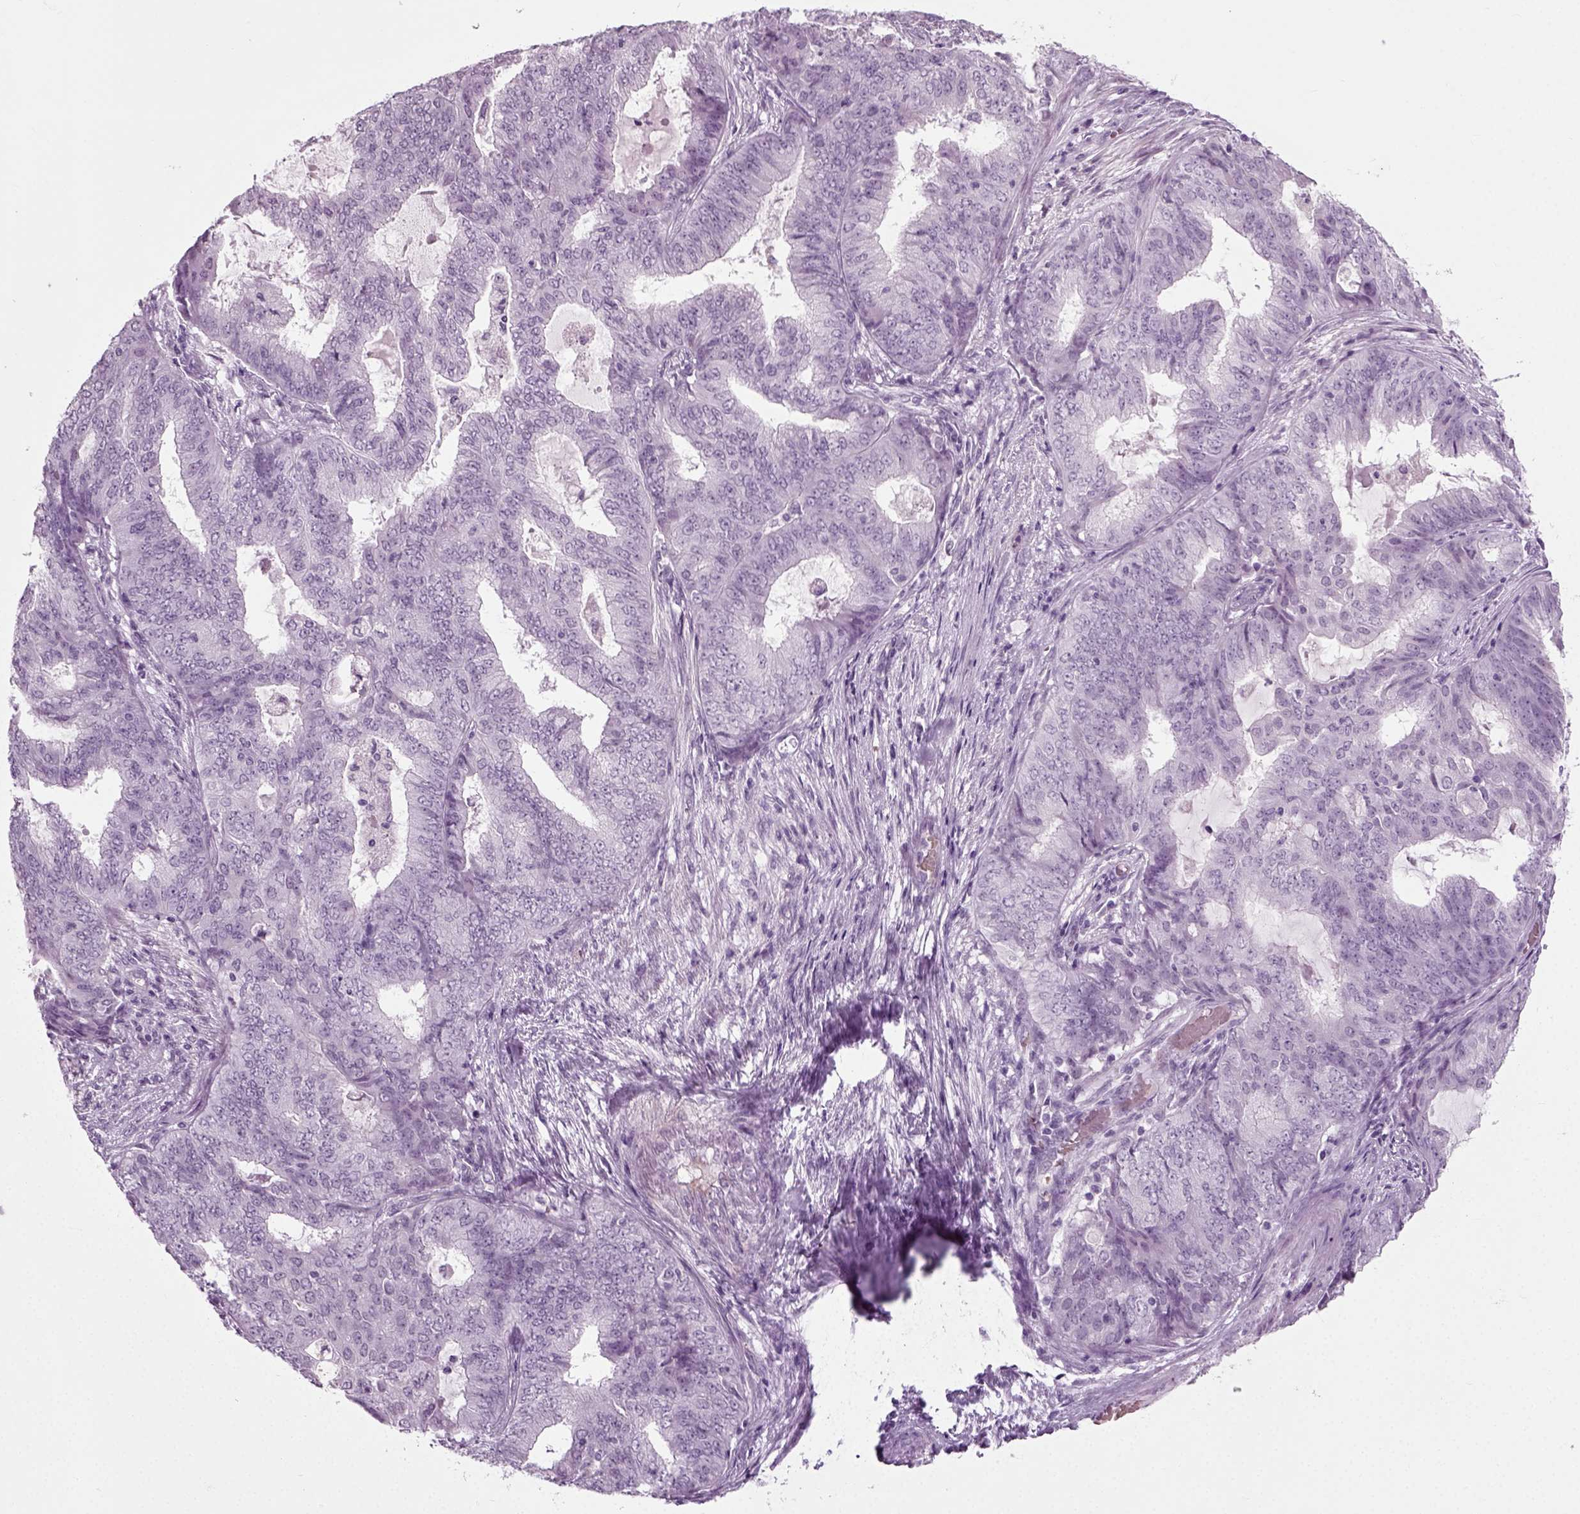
{"staining": {"intensity": "negative", "quantity": "none", "location": "none"}, "tissue": "endometrial cancer", "cell_type": "Tumor cells", "image_type": "cancer", "snomed": [{"axis": "morphology", "description": "Adenocarcinoma, NOS"}, {"axis": "topography", "description": "Endometrium"}], "caption": "A high-resolution micrograph shows IHC staining of adenocarcinoma (endometrial), which exhibits no significant positivity in tumor cells.", "gene": "ZC2HC1C", "patient": {"sex": "female", "age": 62}}